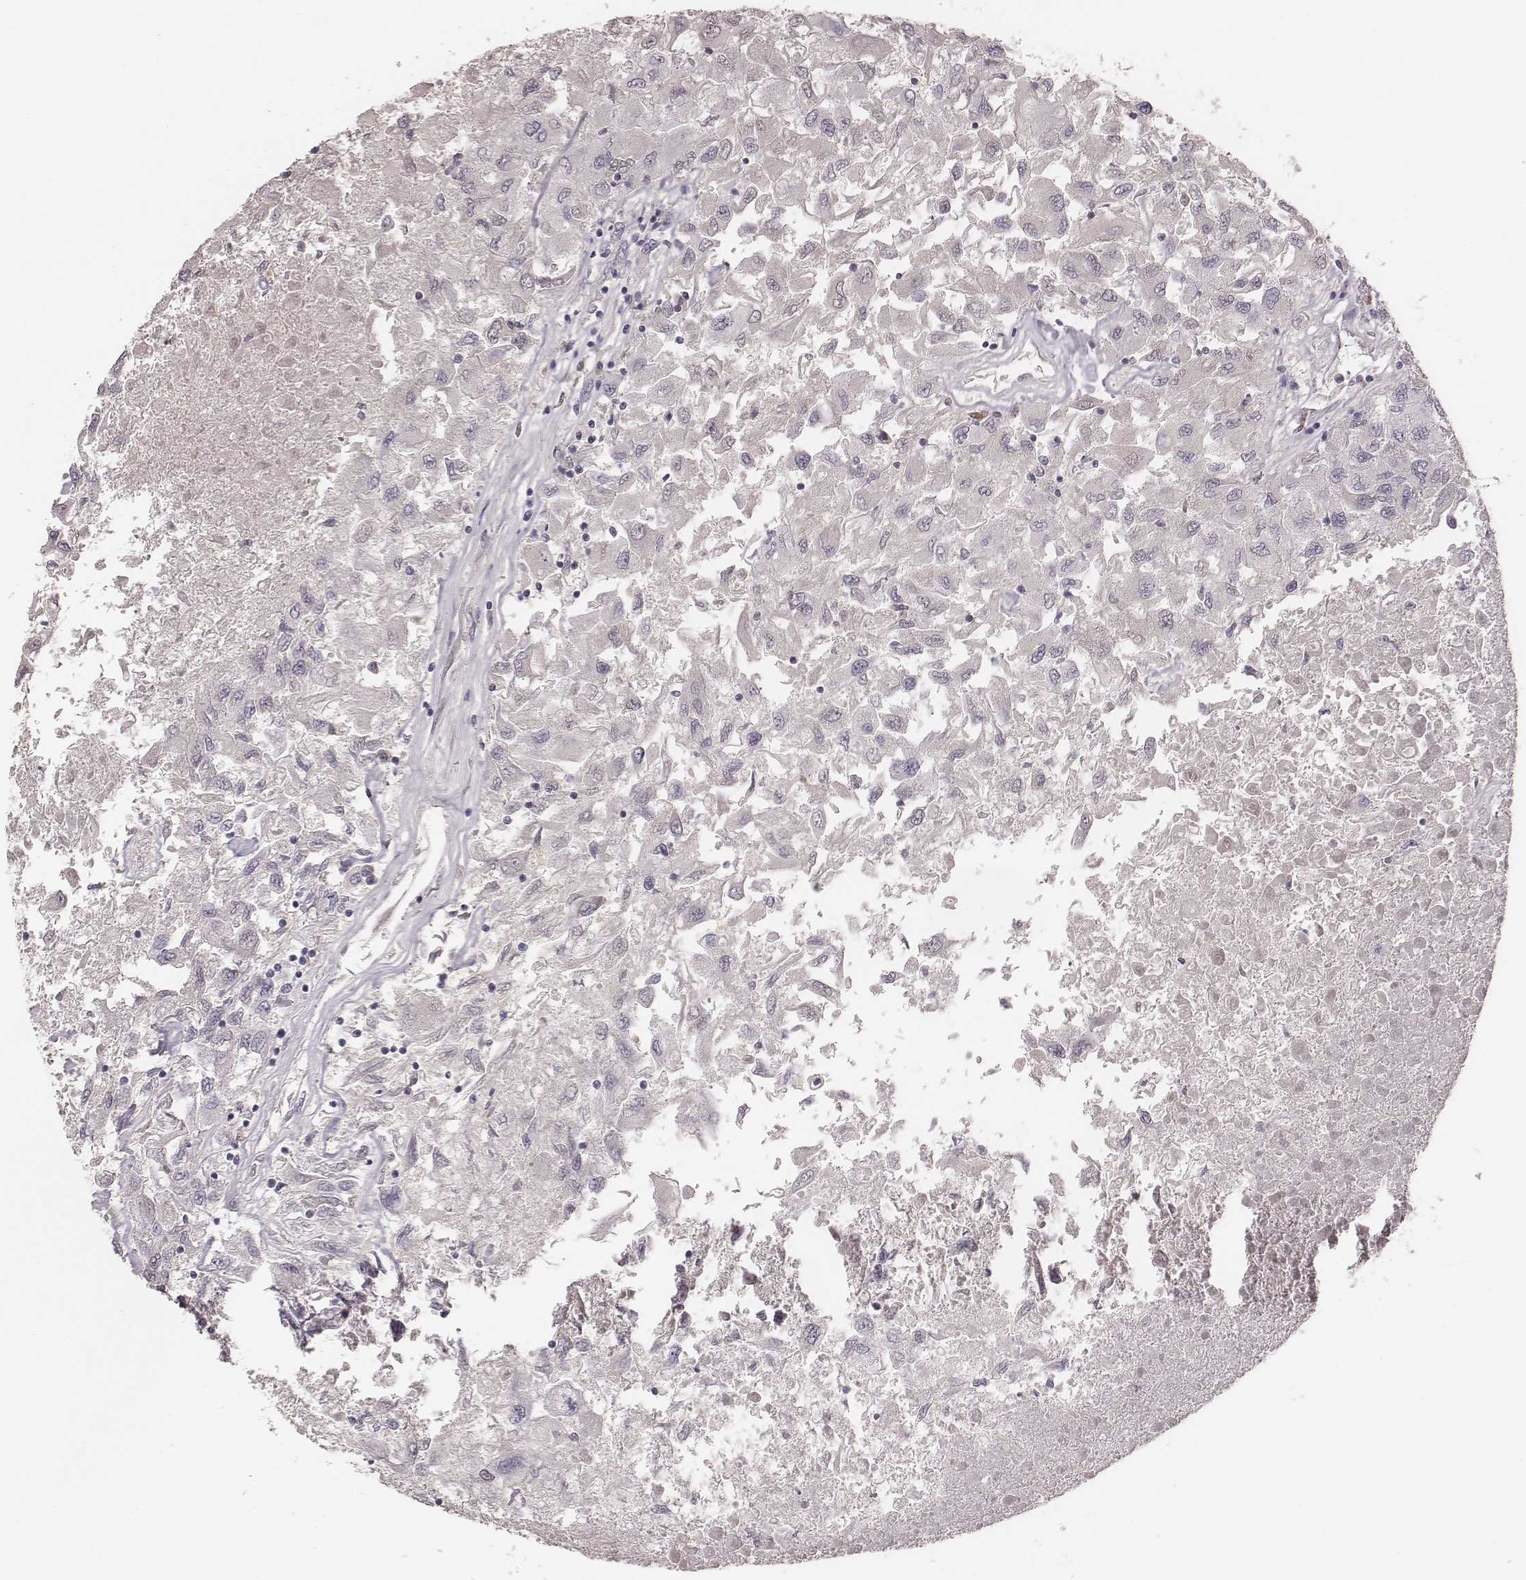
{"staining": {"intensity": "negative", "quantity": "none", "location": "none"}, "tissue": "renal cancer", "cell_type": "Tumor cells", "image_type": "cancer", "snomed": [{"axis": "morphology", "description": "Adenocarcinoma, NOS"}, {"axis": "topography", "description": "Kidney"}], "caption": "A micrograph of human adenocarcinoma (renal) is negative for staining in tumor cells.", "gene": "LY6K", "patient": {"sex": "female", "age": 76}}